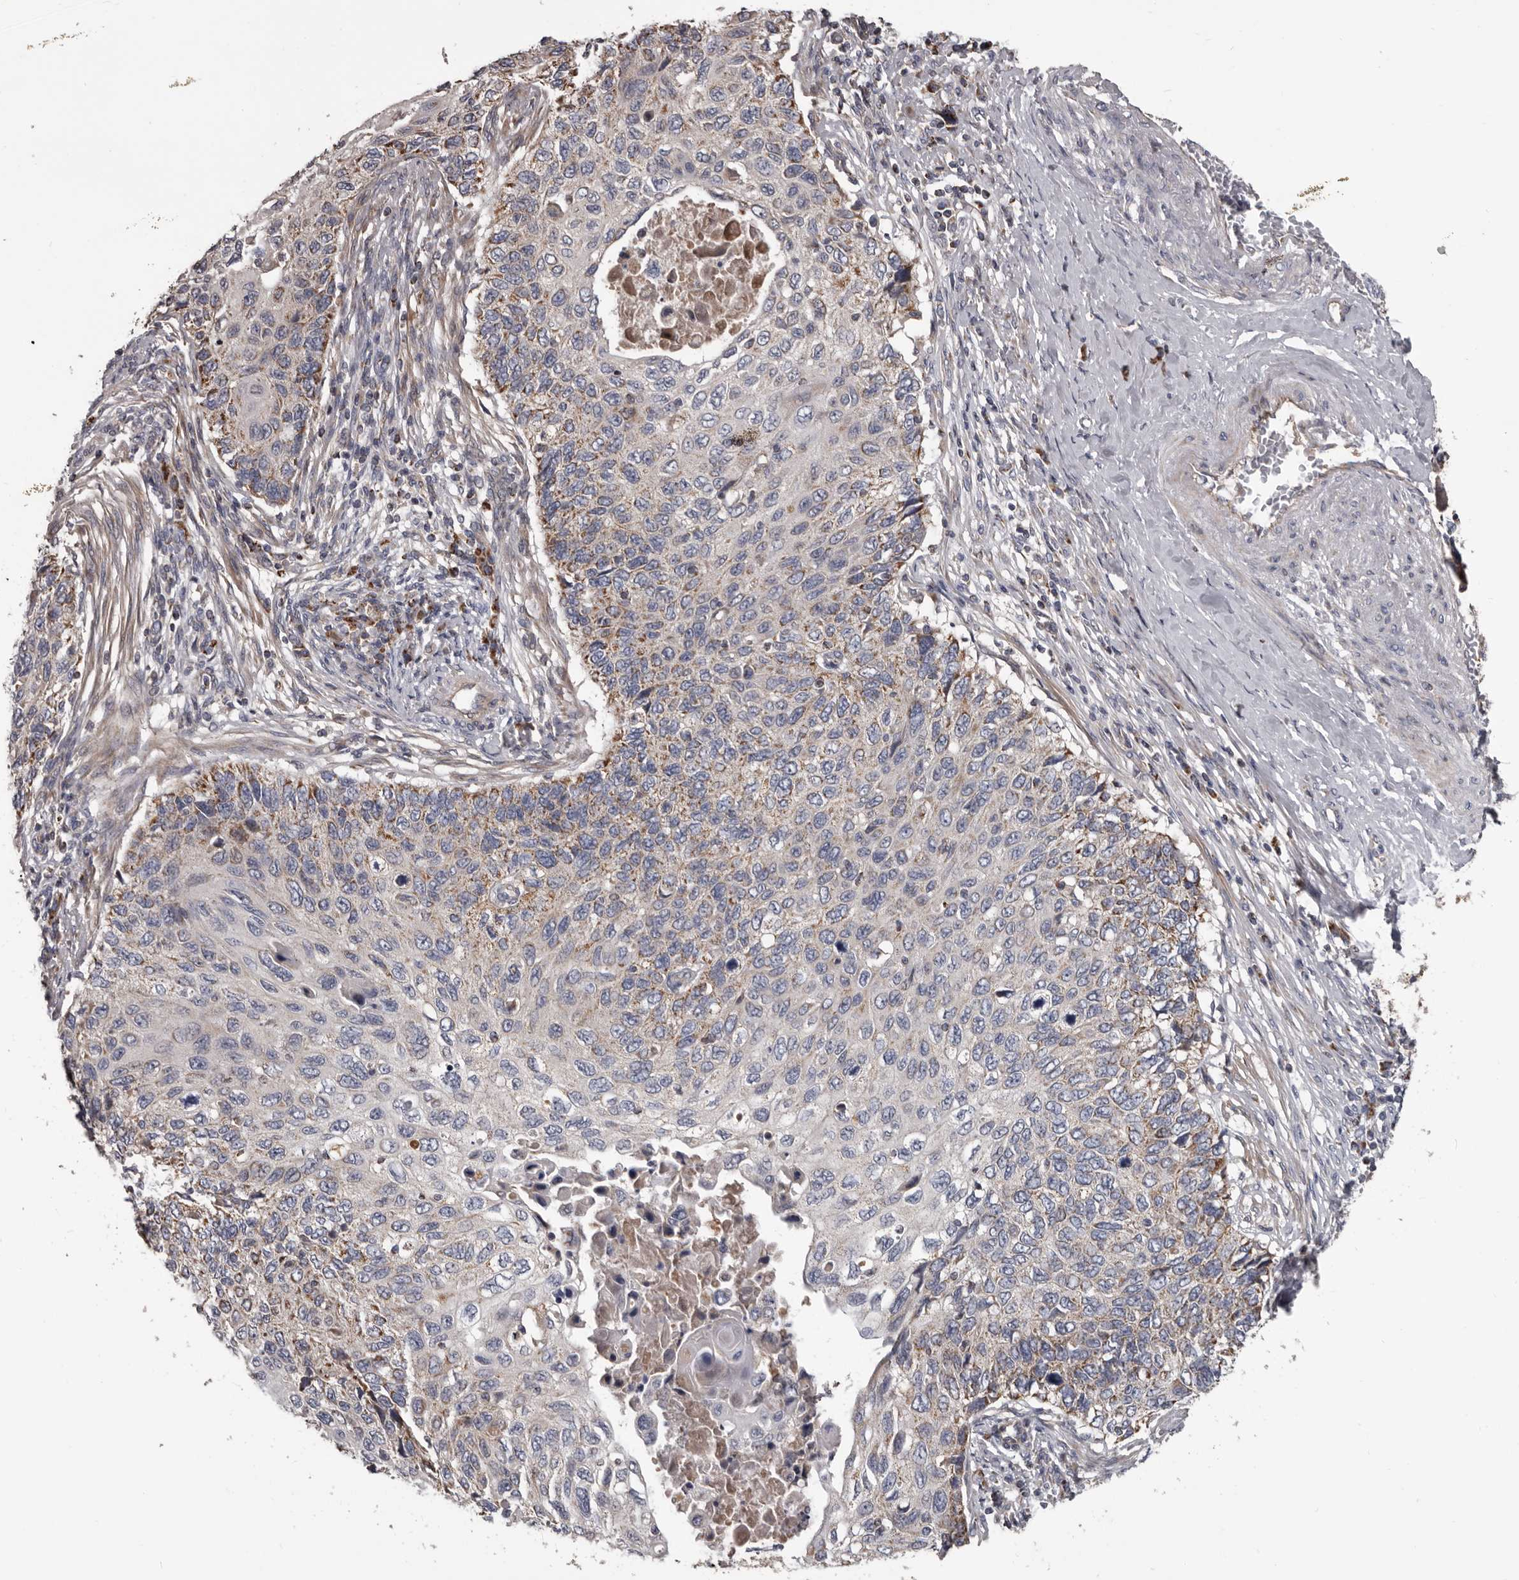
{"staining": {"intensity": "moderate", "quantity": "<25%", "location": "cytoplasmic/membranous"}, "tissue": "cervical cancer", "cell_type": "Tumor cells", "image_type": "cancer", "snomed": [{"axis": "morphology", "description": "Squamous cell carcinoma, NOS"}, {"axis": "topography", "description": "Cervix"}], "caption": "DAB (3,3'-diaminobenzidine) immunohistochemical staining of cervical squamous cell carcinoma displays moderate cytoplasmic/membranous protein expression in approximately <25% of tumor cells.", "gene": "ALDH5A1", "patient": {"sex": "female", "age": 70}}